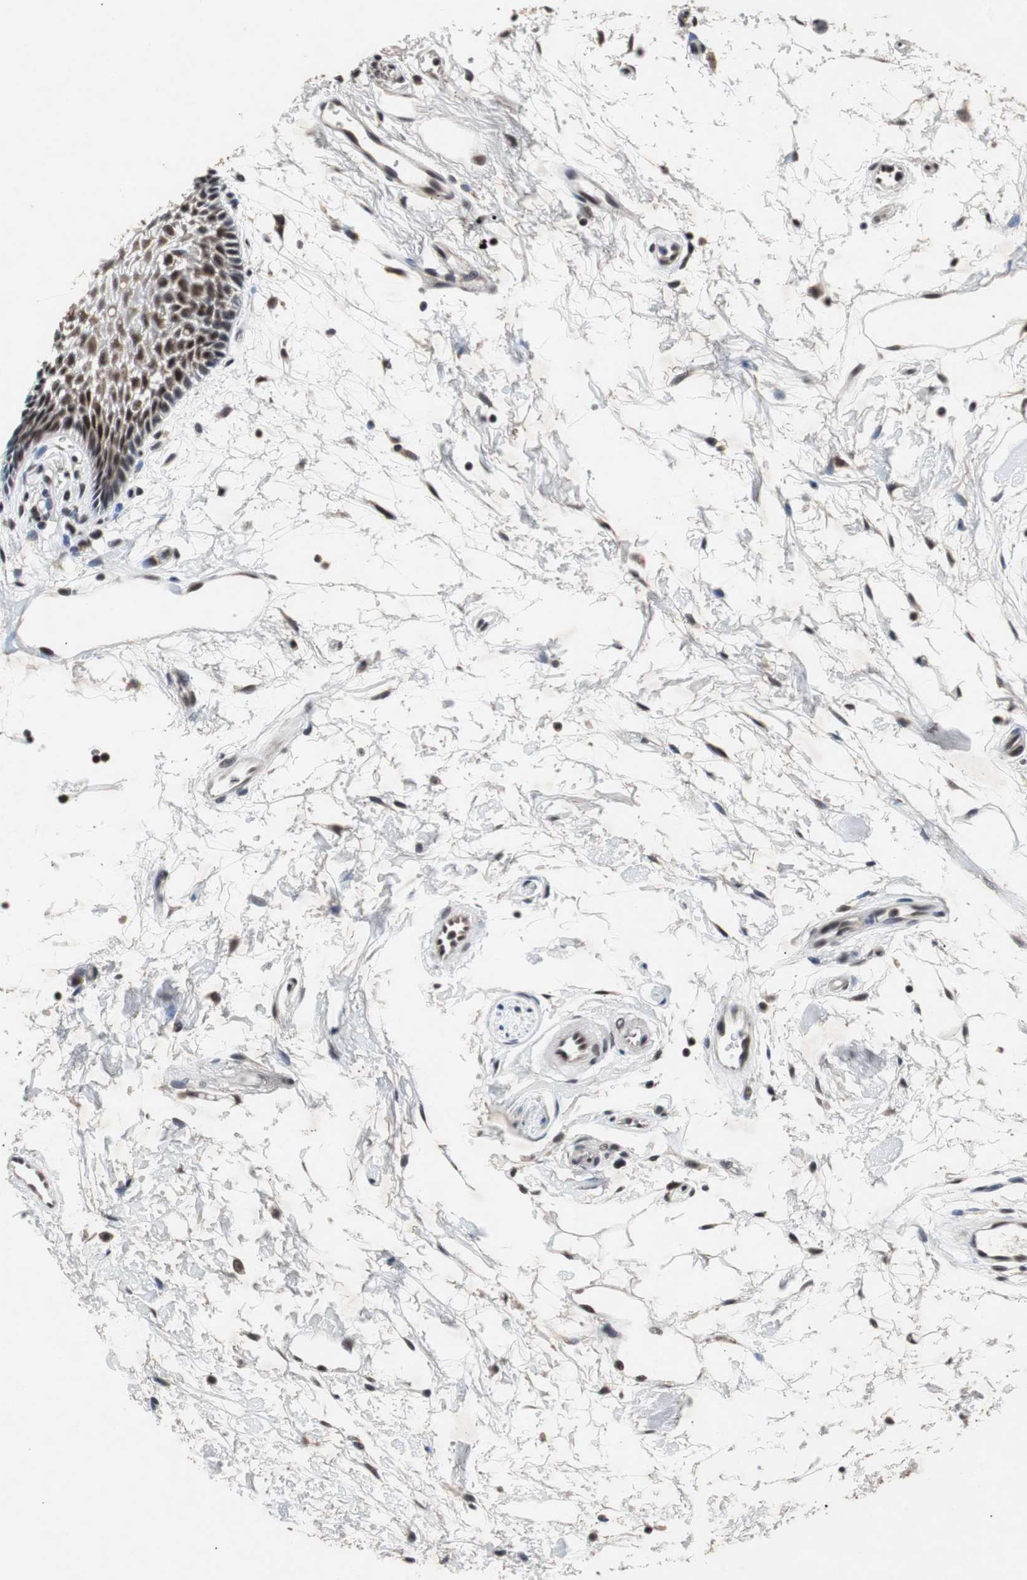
{"staining": {"intensity": "moderate", "quantity": "25%-75%", "location": "nuclear"}, "tissue": "oral mucosa", "cell_type": "Squamous epithelial cells", "image_type": "normal", "snomed": [{"axis": "morphology", "description": "Normal tissue, NOS"}, {"axis": "topography", "description": "Skeletal muscle"}, {"axis": "topography", "description": "Oral tissue"}, {"axis": "topography", "description": "Peripheral nerve tissue"}], "caption": "Immunohistochemical staining of unremarkable human oral mucosa shows 25%-75% levels of moderate nuclear protein staining in about 25%-75% of squamous epithelial cells.", "gene": "USP28", "patient": {"sex": "female", "age": 84}}